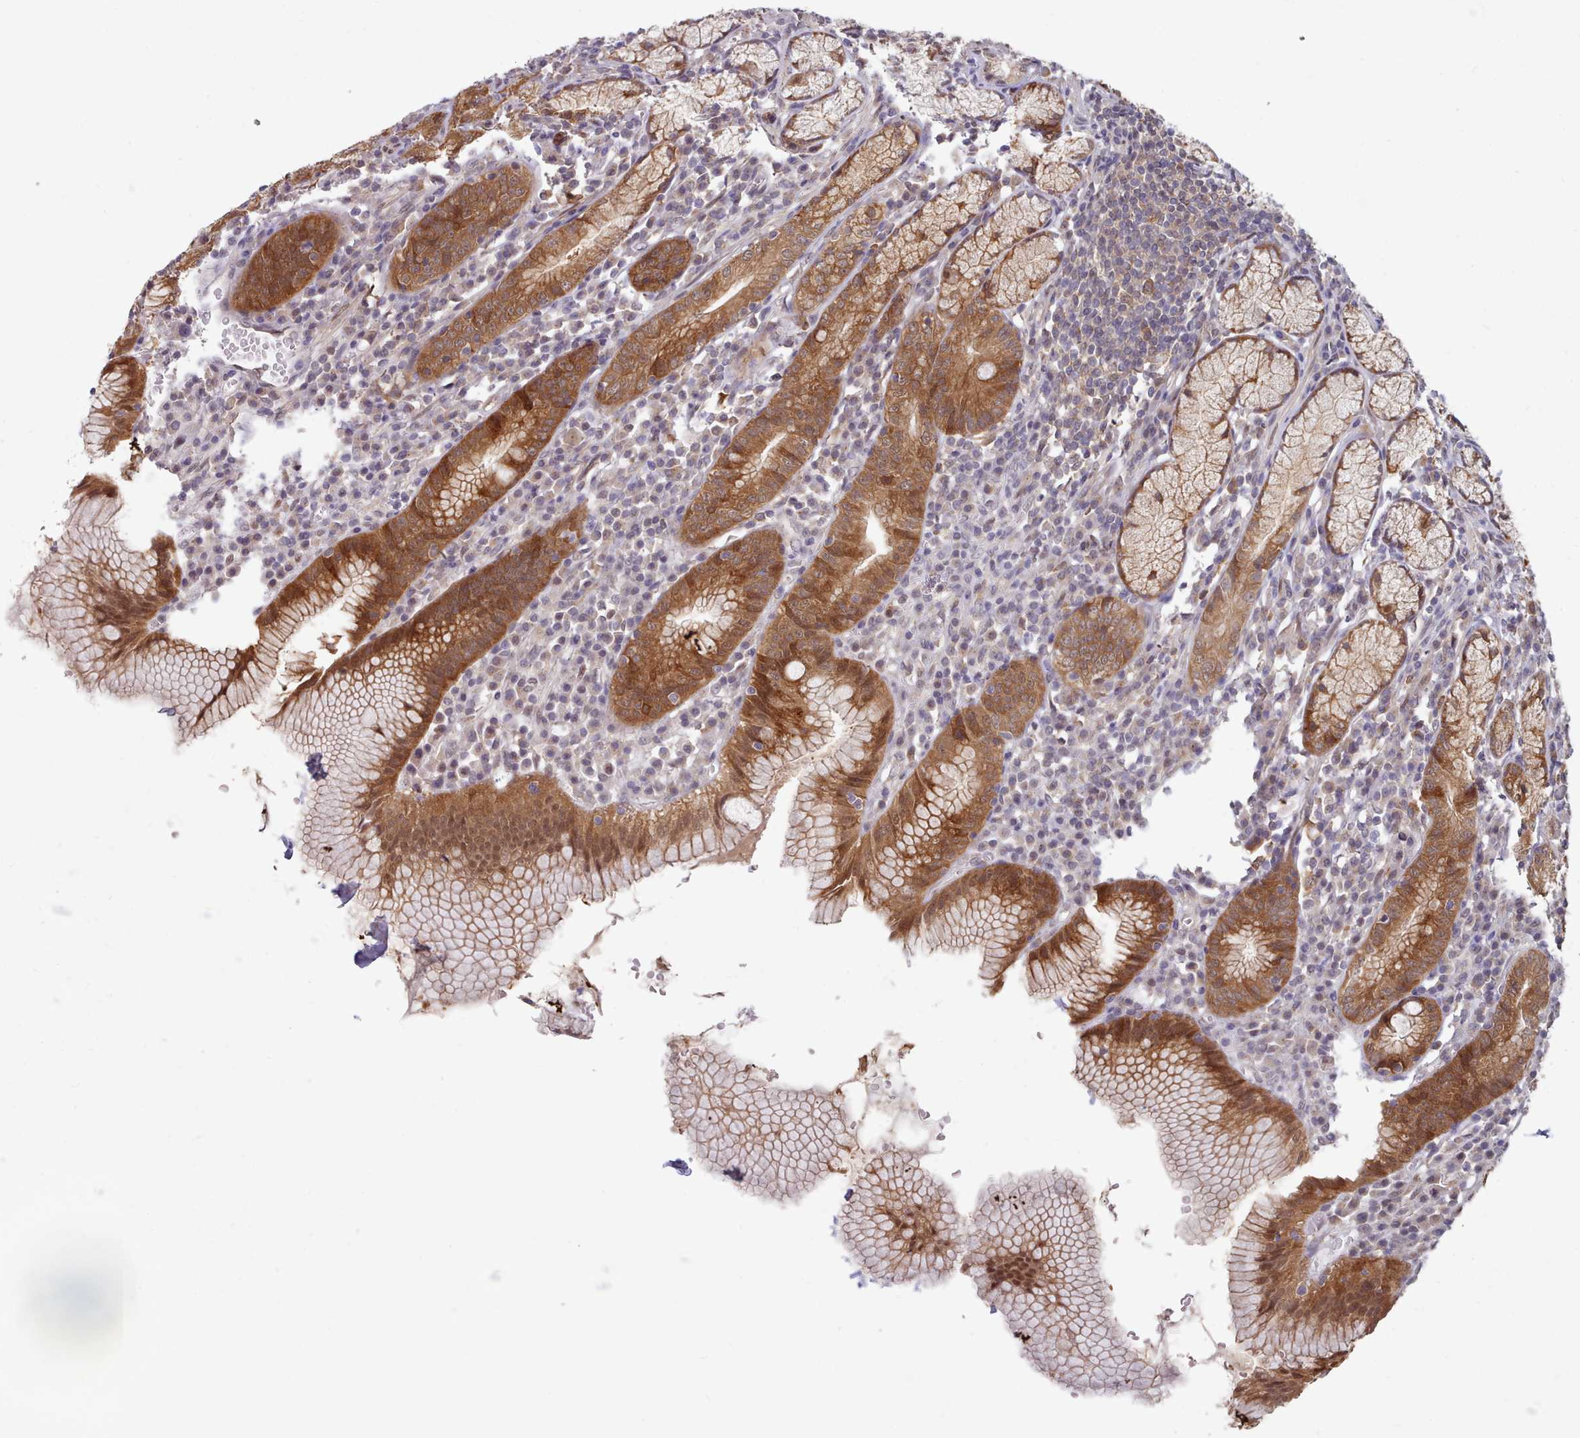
{"staining": {"intensity": "strong", "quantity": ">75%", "location": "cytoplasmic/membranous,nuclear"}, "tissue": "stomach", "cell_type": "Glandular cells", "image_type": "normal", "snomed": [{"axis": "morphology", "description": "Normal tissue, NOS"}, {"axis": "topography", "description": "Stomach"}], "caption": "There is high levels of strong cytoplasmic/membranous,nuclear positivity in glandular cells of unremarkable stomach, as demonstrated by immunohistochemical staining (brown color).", "gene": "CES3", "patient": {"sex": "male", "age": 55}}